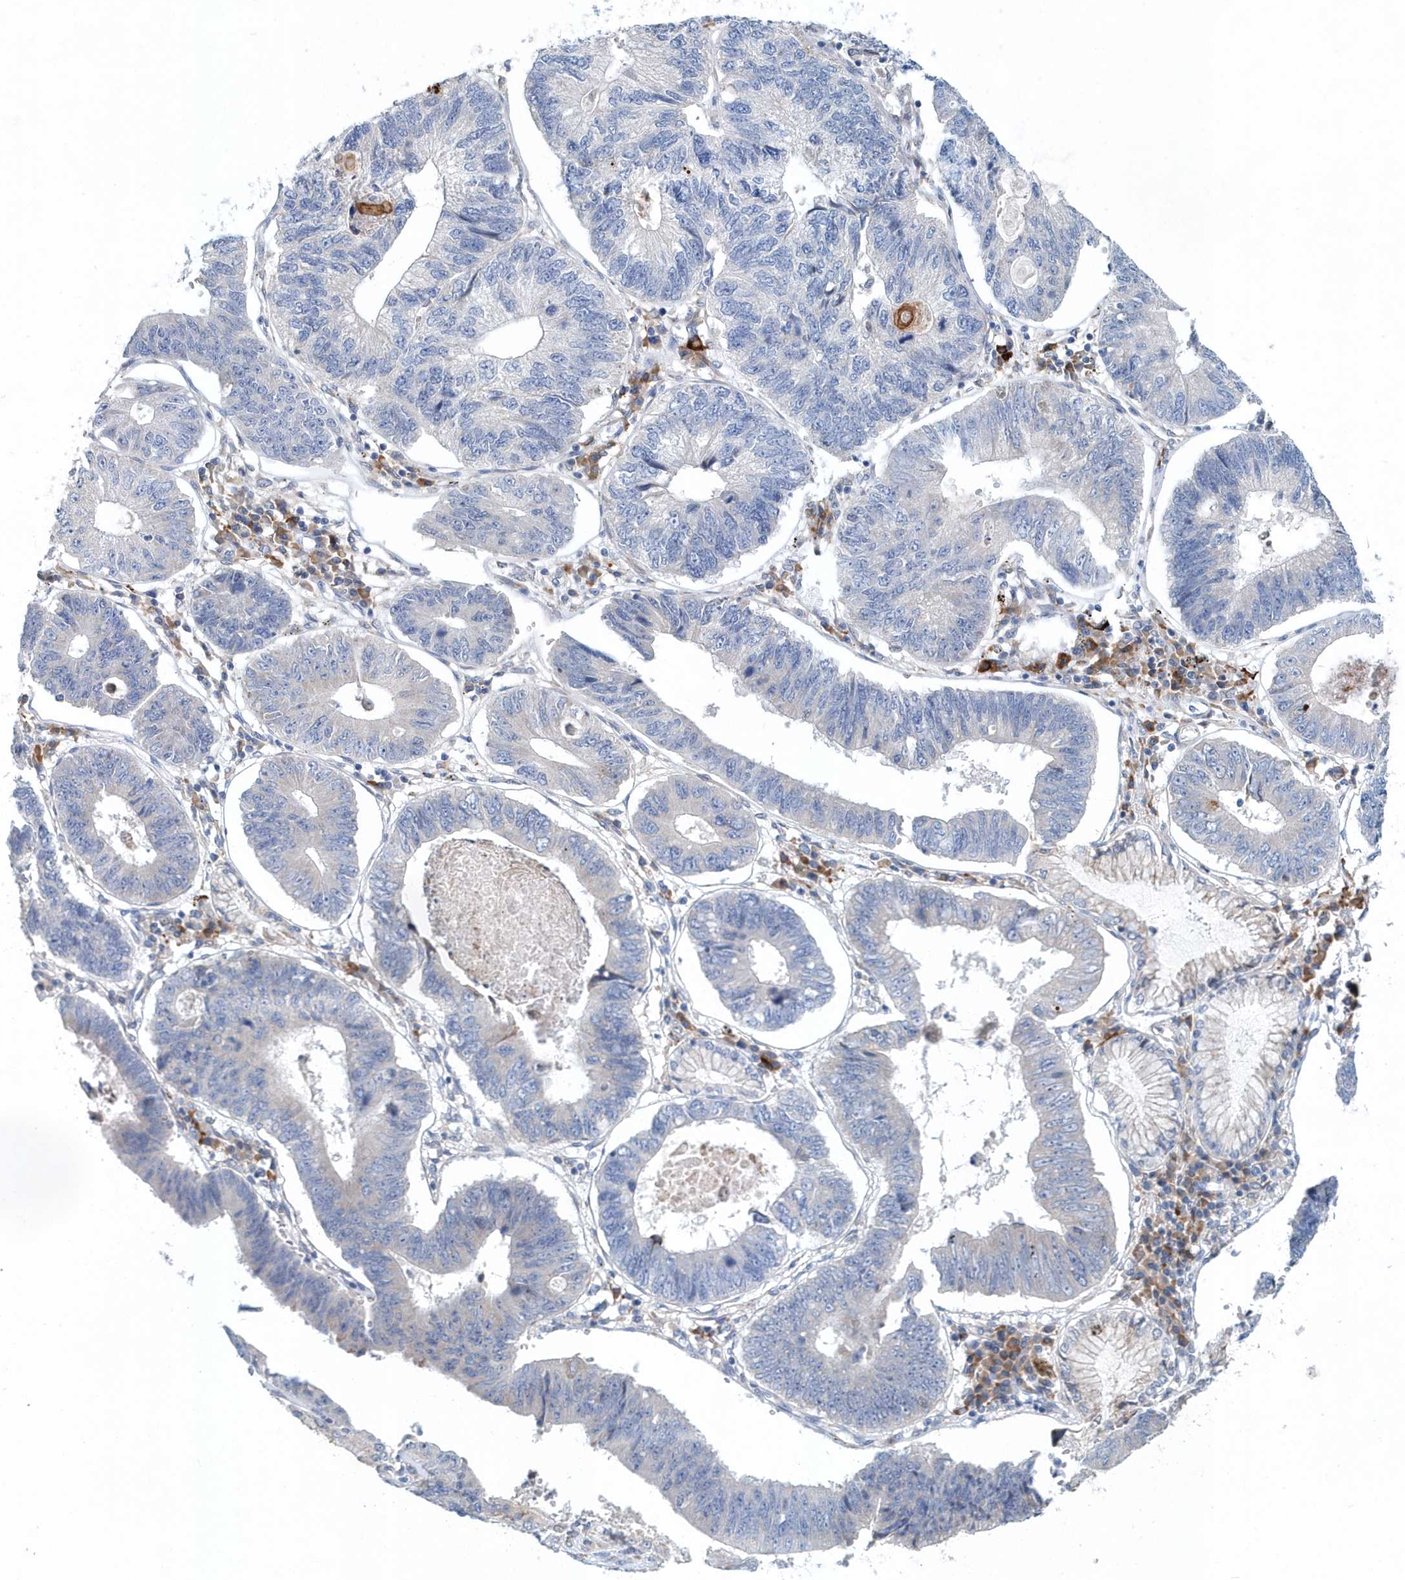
{"staining": {"intensity": "negative", "quantity": "none", "location": "none"}, "tissue": "stomach cancer", "cell_type": "Tumor cells", "image_type": "cancer", "snomed": [{"axis": "morphology", "description": "Adenocarcinoma, NOS"}, {"axis": "topography", "description": "Stomach"}], "caption": "Immunohistochemistry (IHC) of stomach cancer (adenocarcinoma) exhibits no positivity in tumor cells. The staining was performed using DAB to visualize the protein expression in brown, while the nuclei were stained in blue with hematoxylin (Magnification: 20x).", "gene": "PFN2", "patient": {"sex": "male", "age": 59}}